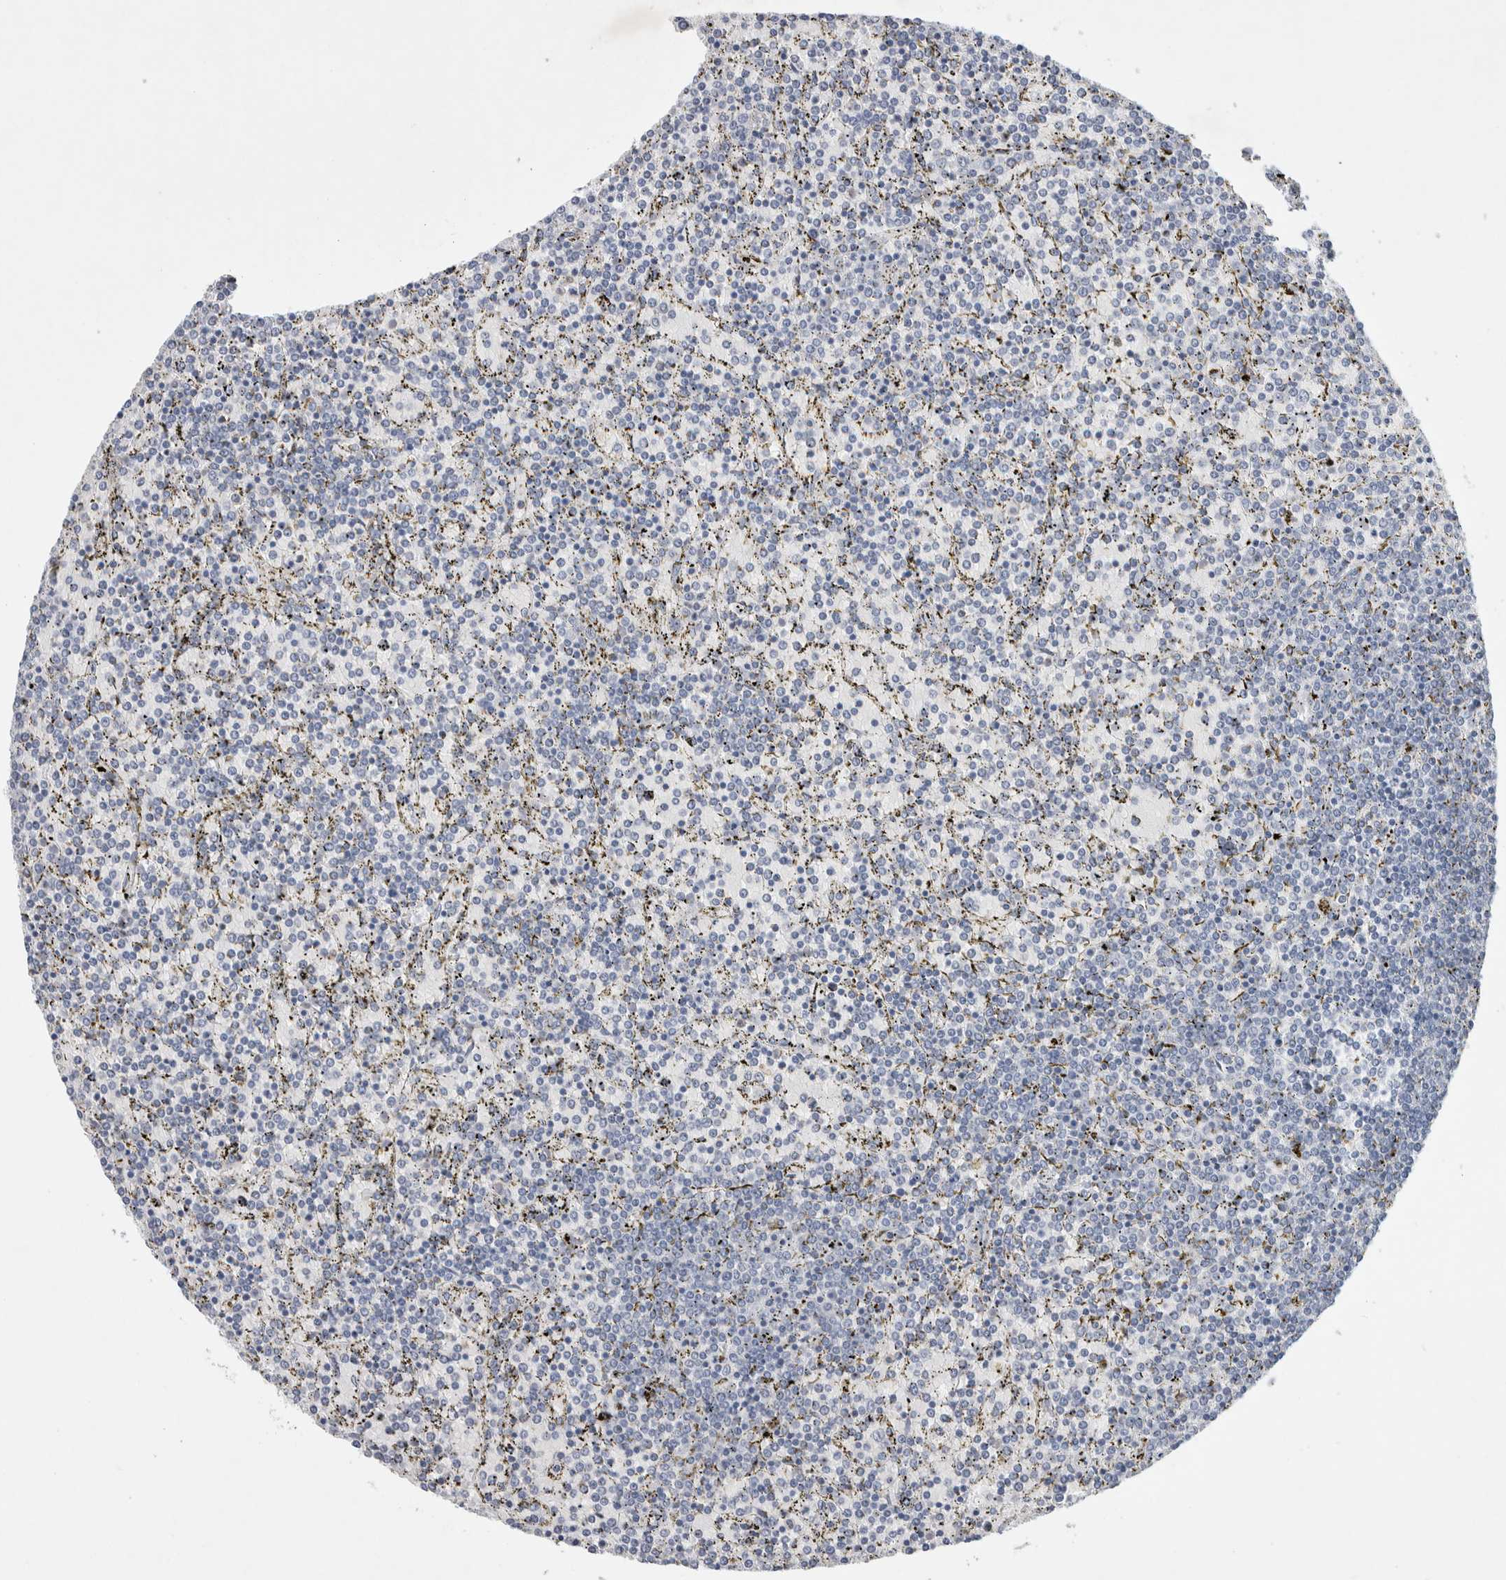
{"staining": {"intensity": "negative", "quantity": "none", "location": "none"}, "tissue": "lymphoma", "cell_type": "Tumor cells", "image_type": "cancer", "snomed": [{"axis": "morphology", "description": "Malignant lymphoma, non-Hodgkin's type, Low grade"}, {"axis": "topography", "description": "Spleen"}], "caption": "This is a histopathology image of IHC staining of lymphoma, which shows no expression in tumor cells. (Immunohistochemistry, brightfield microscopy, high magnification).", "gene": "NCF2", "patient": {"sex": "female", "age": 77}}